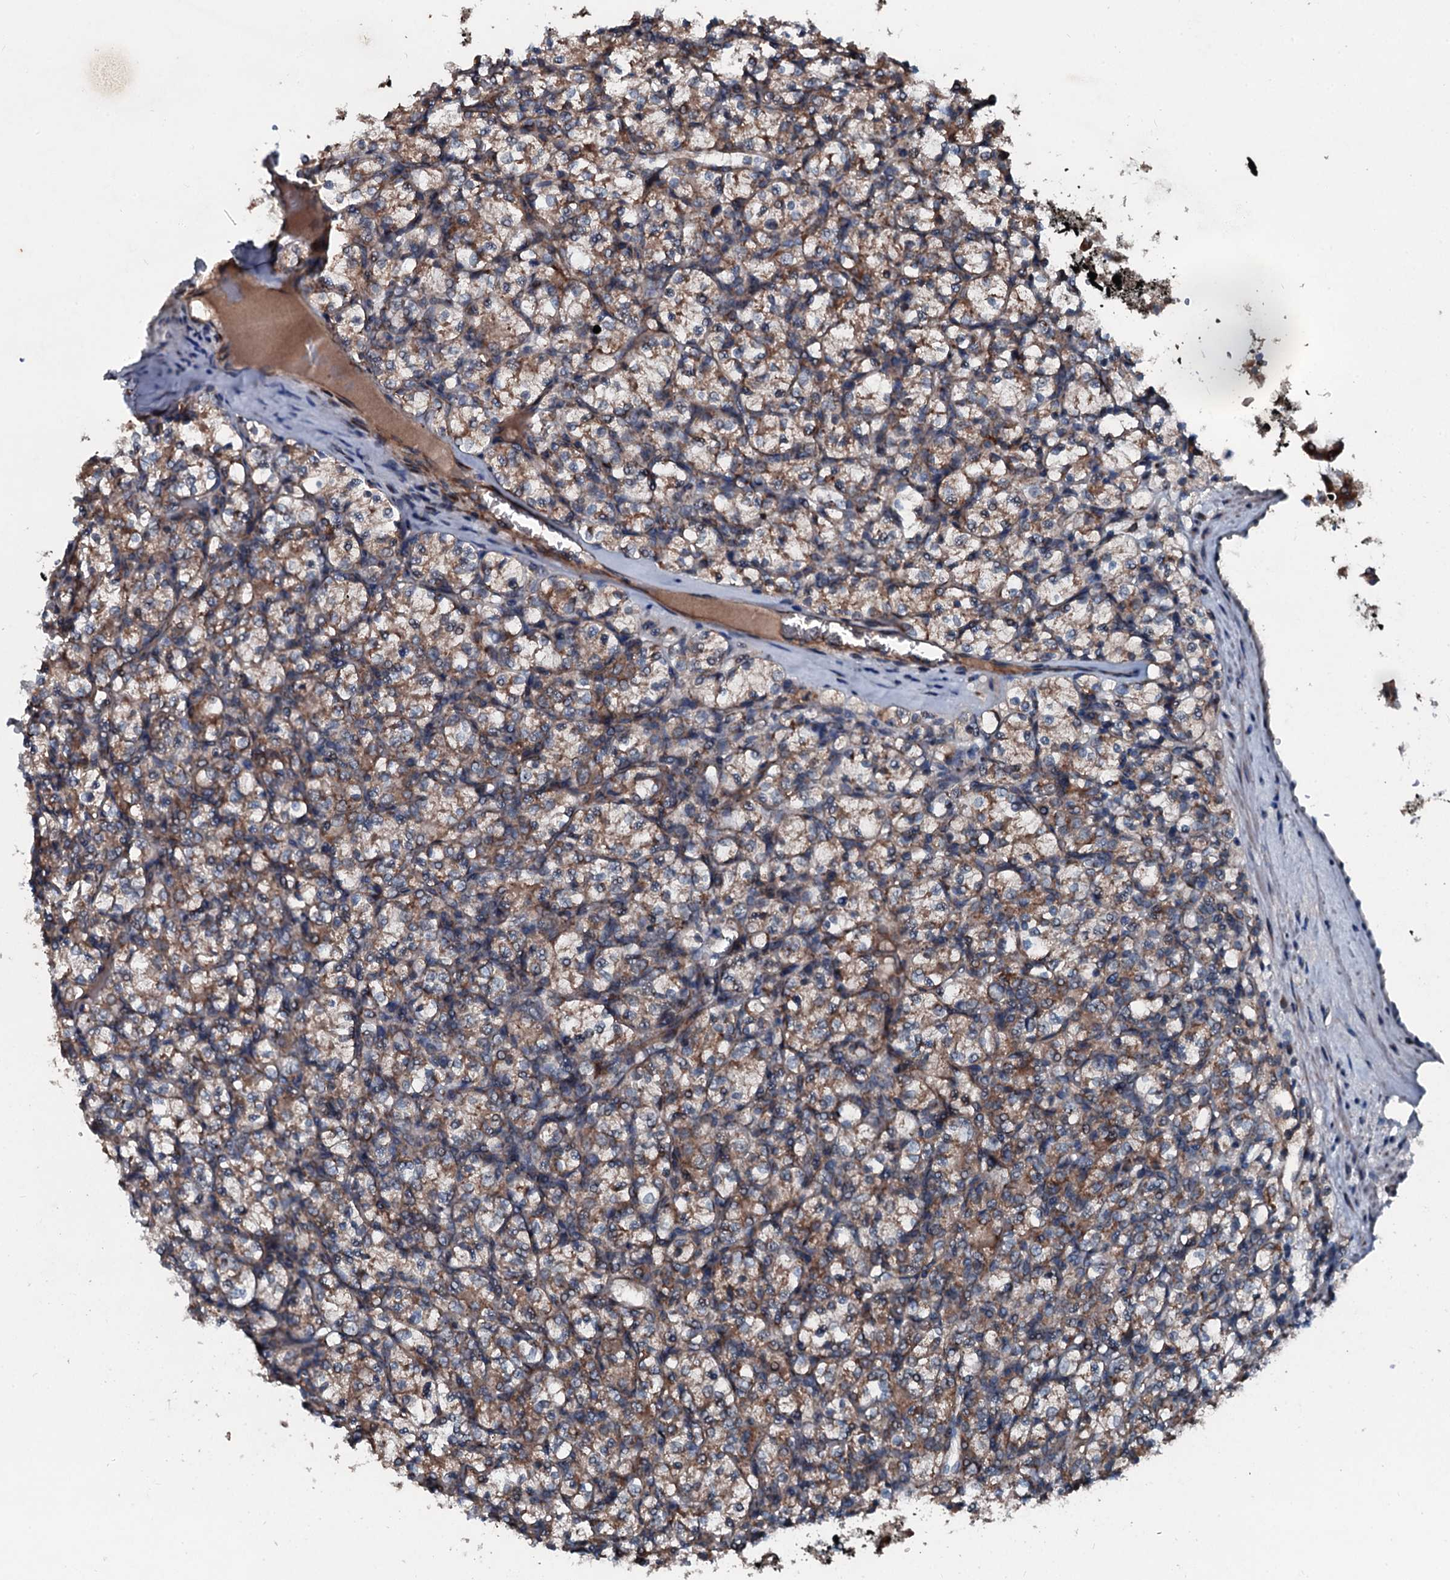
{"staining": {"intensity": "moderate", "quantity": ">75%", "location": "cytoplasmic/membranous"}, "tissue": "renal cancer", "cell_type": "Tumor cells", "image_type": "cancer", "snomed": [{"axis": "morphology", "description": "Adenocarcinoma, NOS"}, {"axis": "topography", "description": "Kidney"}], "caption": "Tumor cells display medium levels of moderate cytoplasmic/membranous expression in approximately >75% of cells in renal cancer. The staining was performed using DAB (3,3'-diaminobenzidine), with brown indicating positive protein expression. Nuclei are stained blue with hematoxylin.", "gene": "ACSS3", "patient": {"sex": "female", "age": 69}}